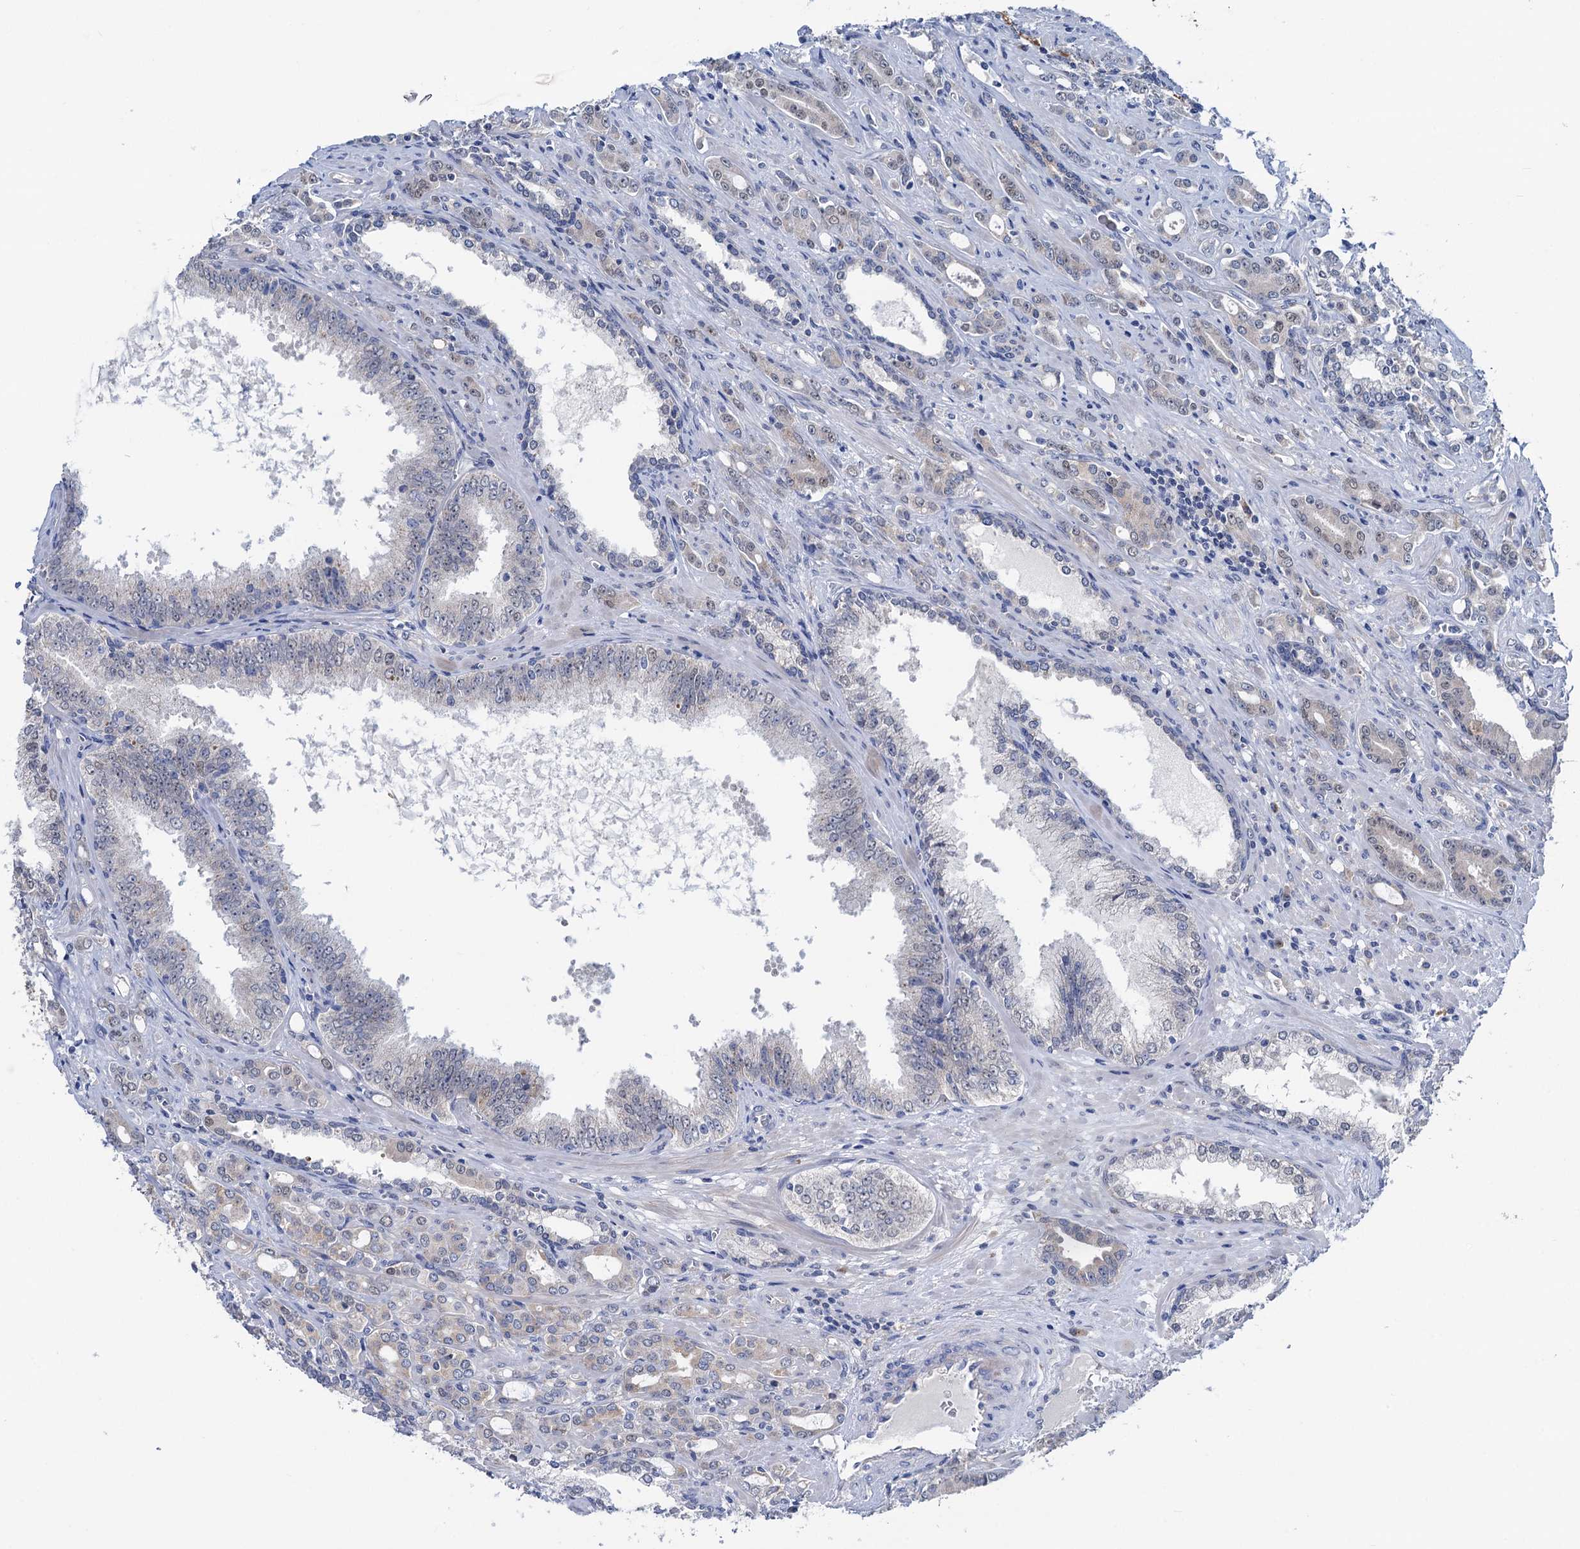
{"staining": {"intensity": "weak", "quantity": "<25%", "location": "cytoplasmic/membranous,nuclear"}, "tissue": "prostate cancer", "cell_type": "Tumor cells", "image_type": "cancer", "snomed": [{"axis": "morphology", "description": "Adenocarcinoma, High grade"}, {"axis": "topography", "description": "Prostate"}], "caption": "A high-resolution image shows IHC staining of prostate cancer (high-grade adenocarcinoma), which shows no significant positivity in tumor cells. Brightfield microscopy of IHC stained with DAB (3,3'-diaminobenzidine) (brown) and hematoxylin (blue), captured at high magnification.", "gene": "ZNRD2", "patient": {"sex": "male", "age": 72}}